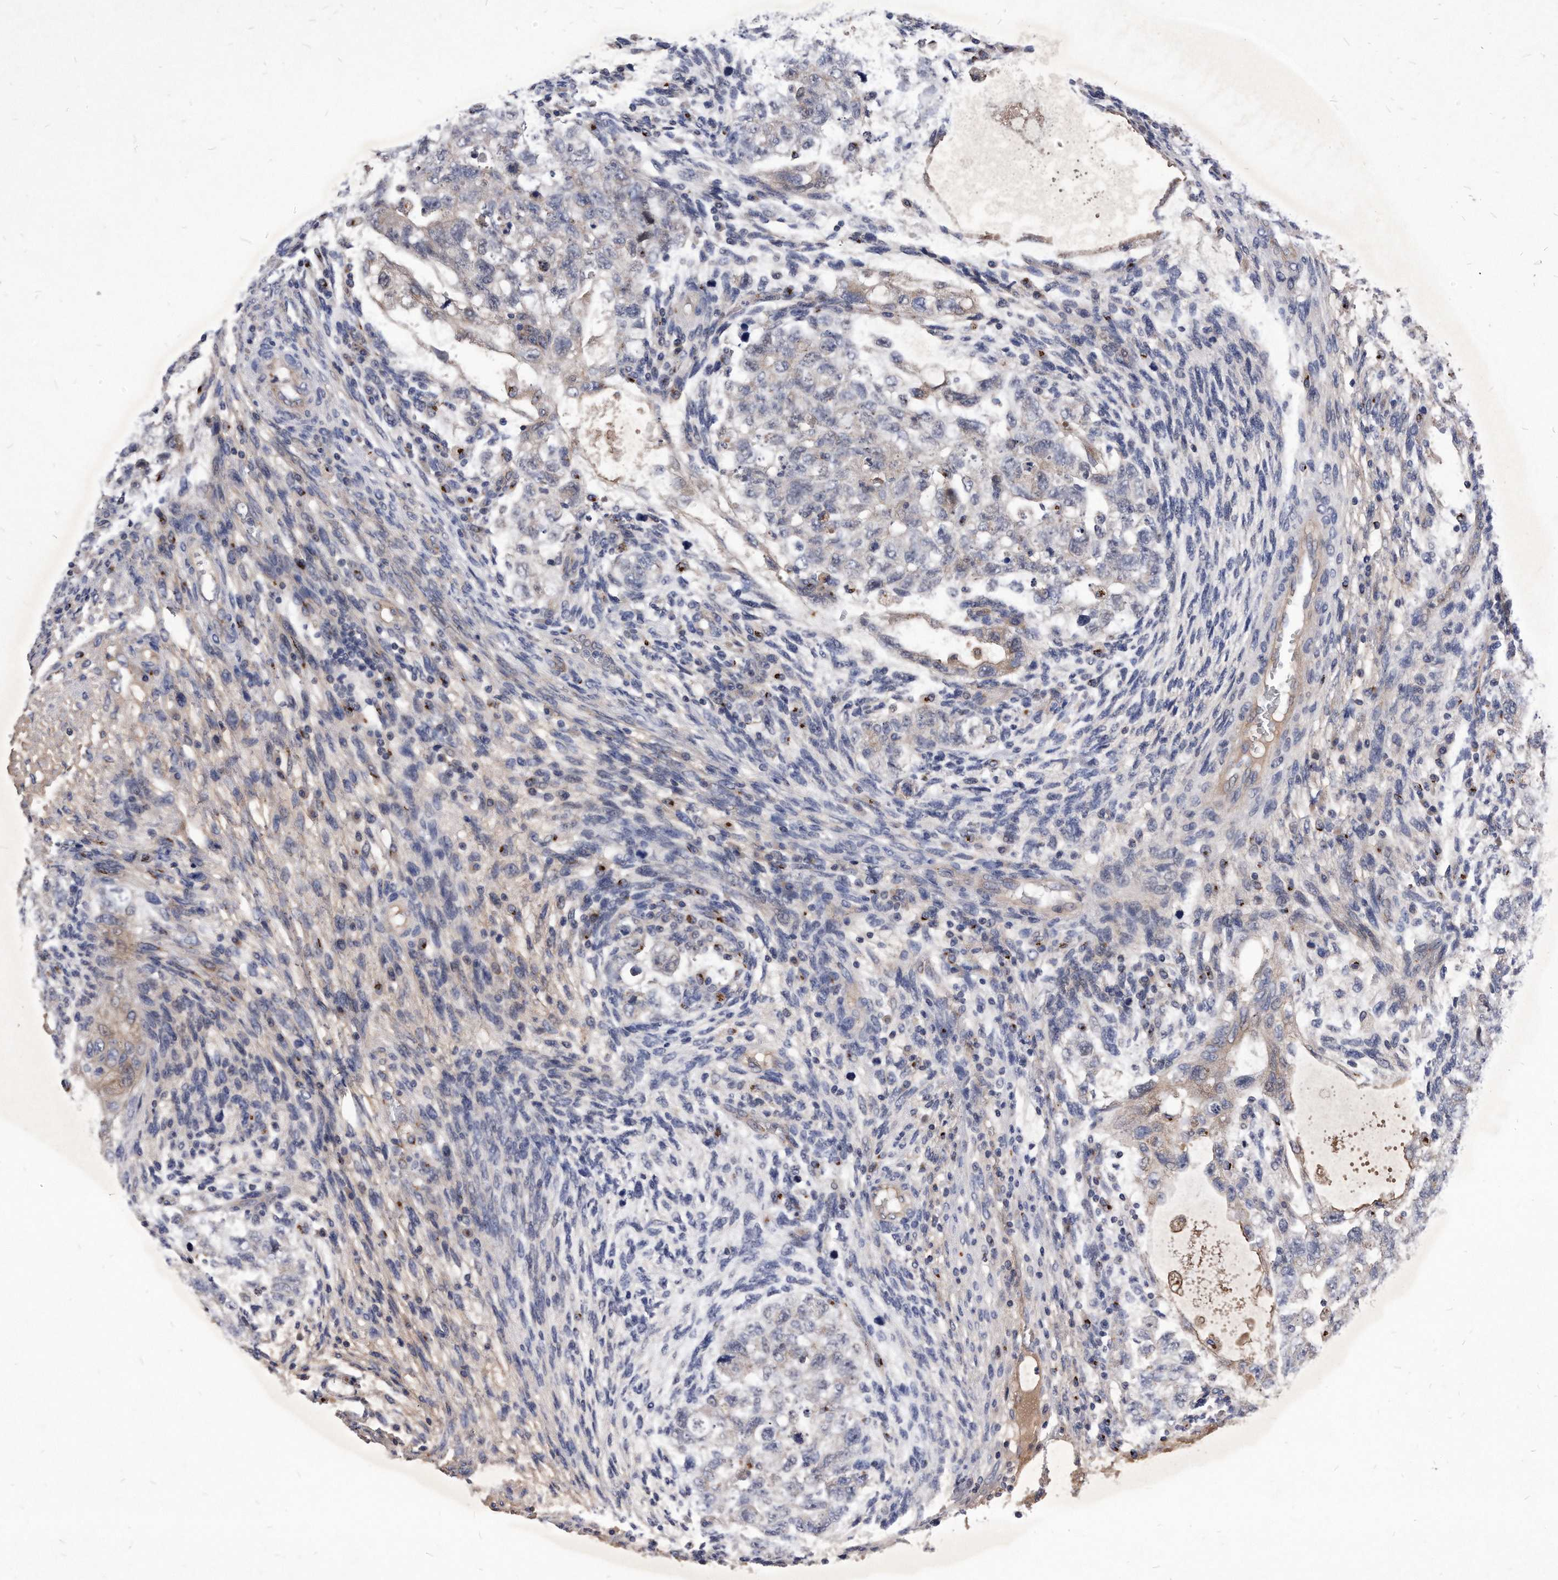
{"staining": {"intensity": "weak", "quantity": "<25%", "location": "cytoplasmic/membranous"}, "tissue": "testis cancer", "cell_type": "Tumor cells", "image_type": "cancer", "snomed": [{"axis": "morphology", "description": "Carcinoma, Embryonal, NOS"}, {"axis": "topography", "description": "Testis"}], "caption": "This is an IHC micrograph of testis embryonal carcinoma. There is no staining in tumor cells.", "gene": "MGAT4A", "patient": {"sex": "male", "age": 36}}